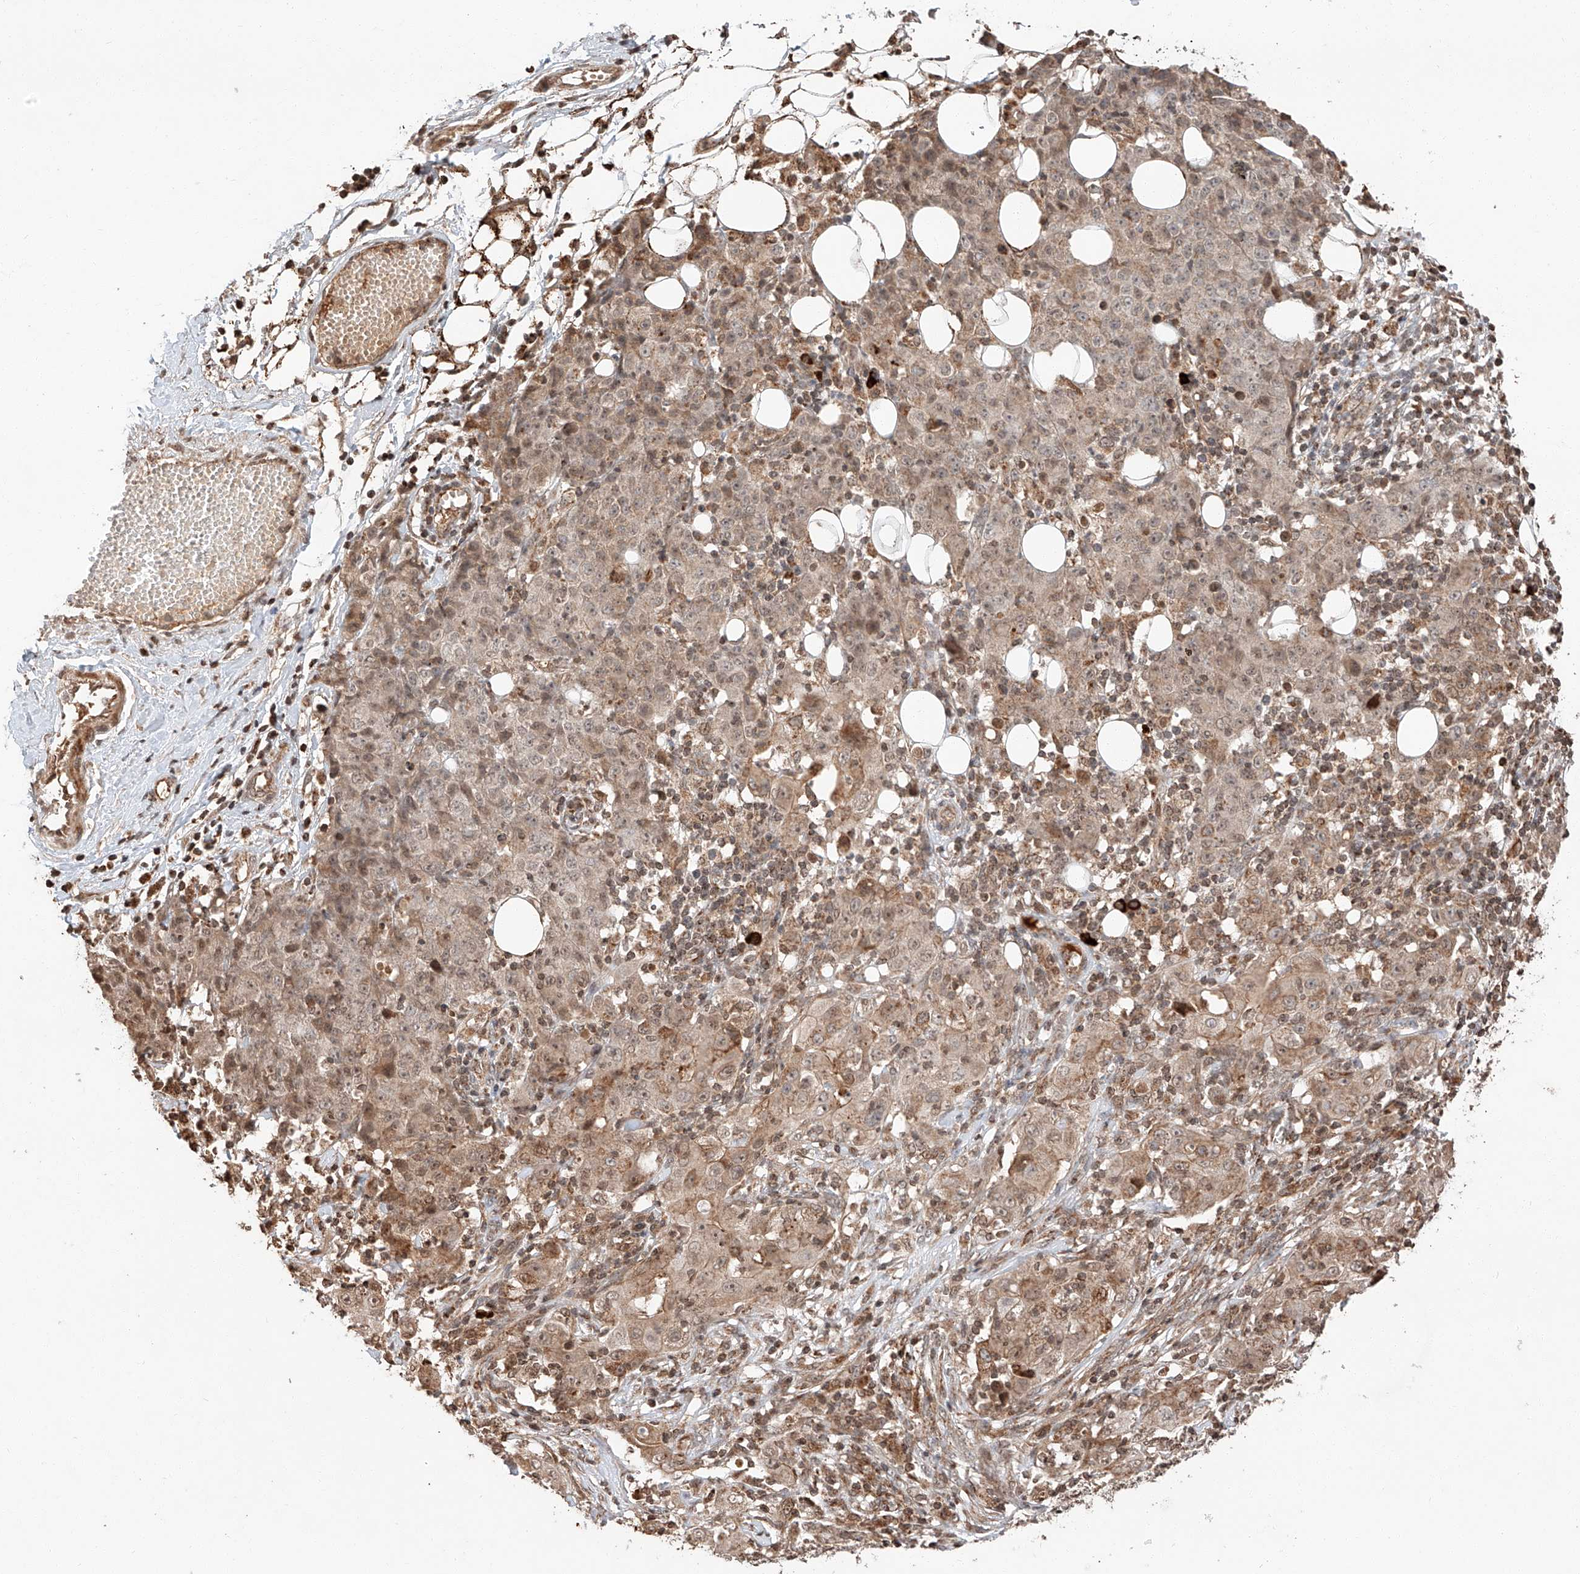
{"staining": {"intensity": "weak", "quantity": "<25%", "location": "cytoplasmic/membranous"}, "tissue": "ovarian cancer", "cell_type": "Tumor cells", "image_type": "cancer", "snomed": [{"axis": "morphology", "description": "Carcinoma, endometroid"}, {"axis": "topography", "description": "Ovary"}], "caption": "This is an IHC photomicrograph of human ovarian endometroid carcinoma. There is no staining in tumor cells.", "gene": "ARHGAP33", "patient": {"sex": "female", "age": 42}}